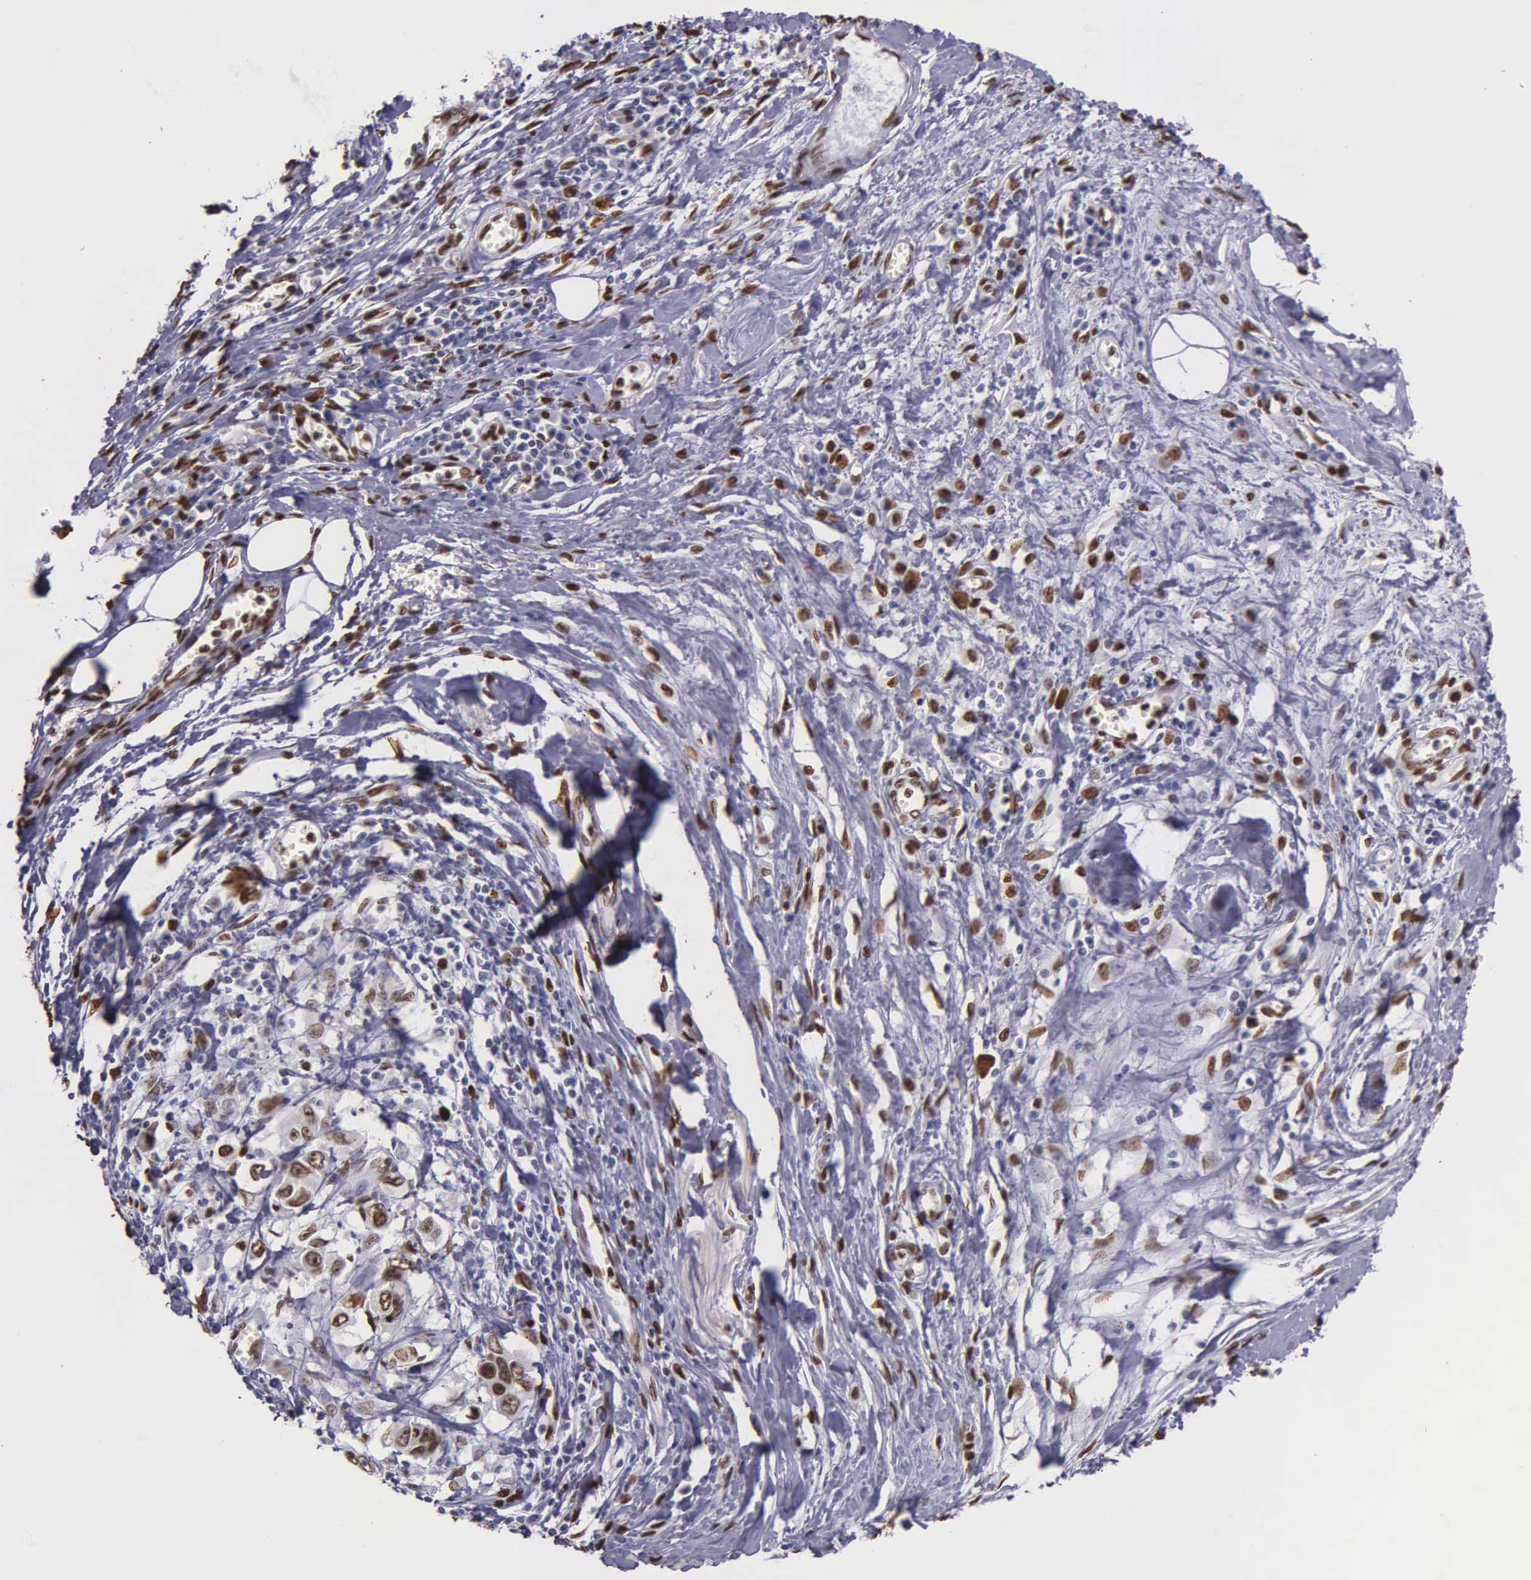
{"staining": {"intensity": "strong", "quantity": ">75%", "location": "nuclear"}, "tissue": "stomach cancer", "cell_type": "Tumor cells", "image_type": "cancer", "snomed": [{"axis": "morphology", "description": "Adenocarcinoma, NOS"}, {"axis": "topography", "description": "Stomach, upper"}], "caption": "Tumor cells display high levels of strong nuclear staining in approximately >75% of cells in adenocarcinoma (stomach).", "gene": "H1-0", "patient": {"sex": "male", "age": 80}}